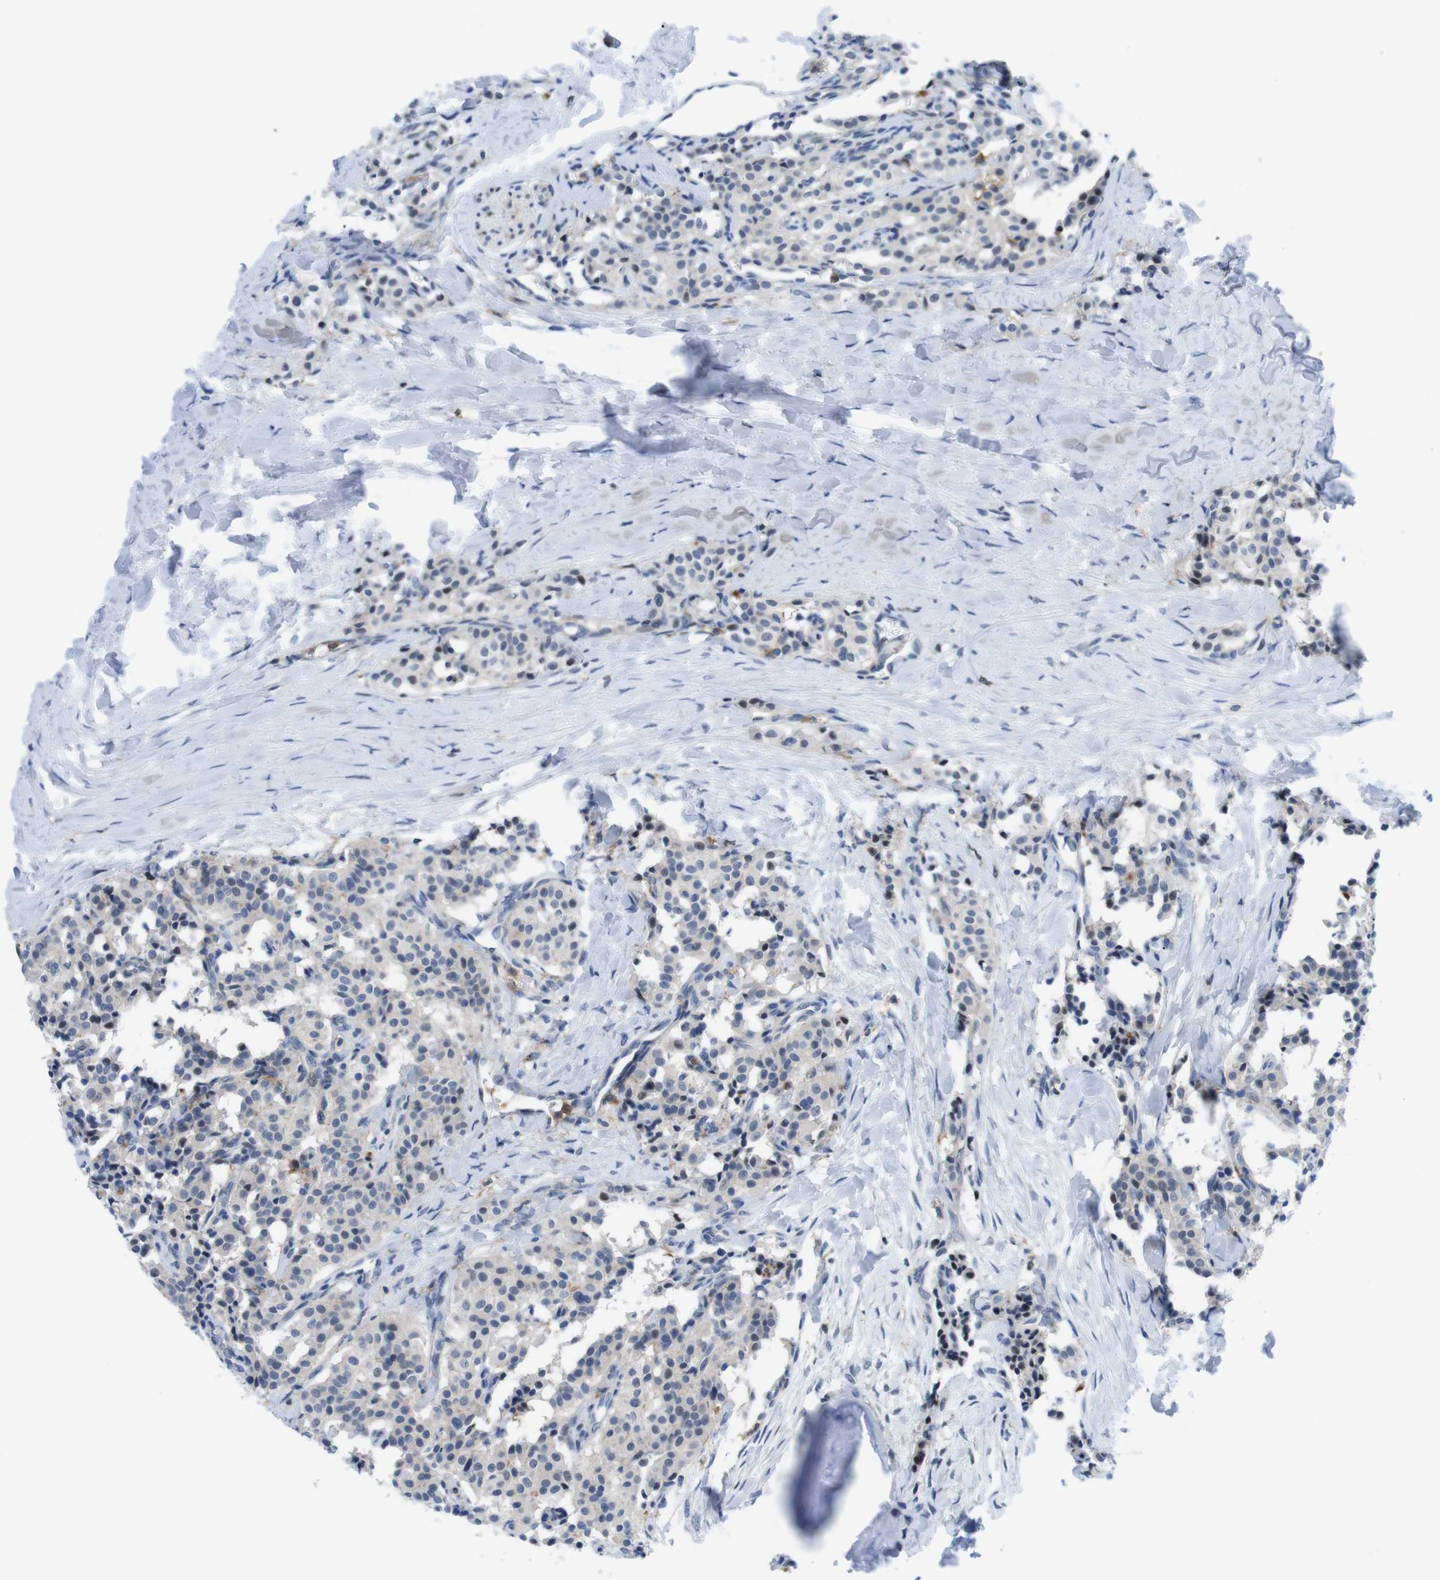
{"staining": {"intensity": "negative", "quantity": "none", "location": "none"}, "tissue": "carcinoid", "cell_type": "Tumor cells", "image_type": "cancer", "snomed": [{"axis": "morphology", "description": "Carcinoid, malignant, NOS"}, {"axis": "topography", "description": "Lung"}], "caption": "Immunohistochemistry (IHC) of human carcinoid displays no positivity in tumor cells.", "gene": "CD300C", "patient": {"sex": "male", "age": 30}}